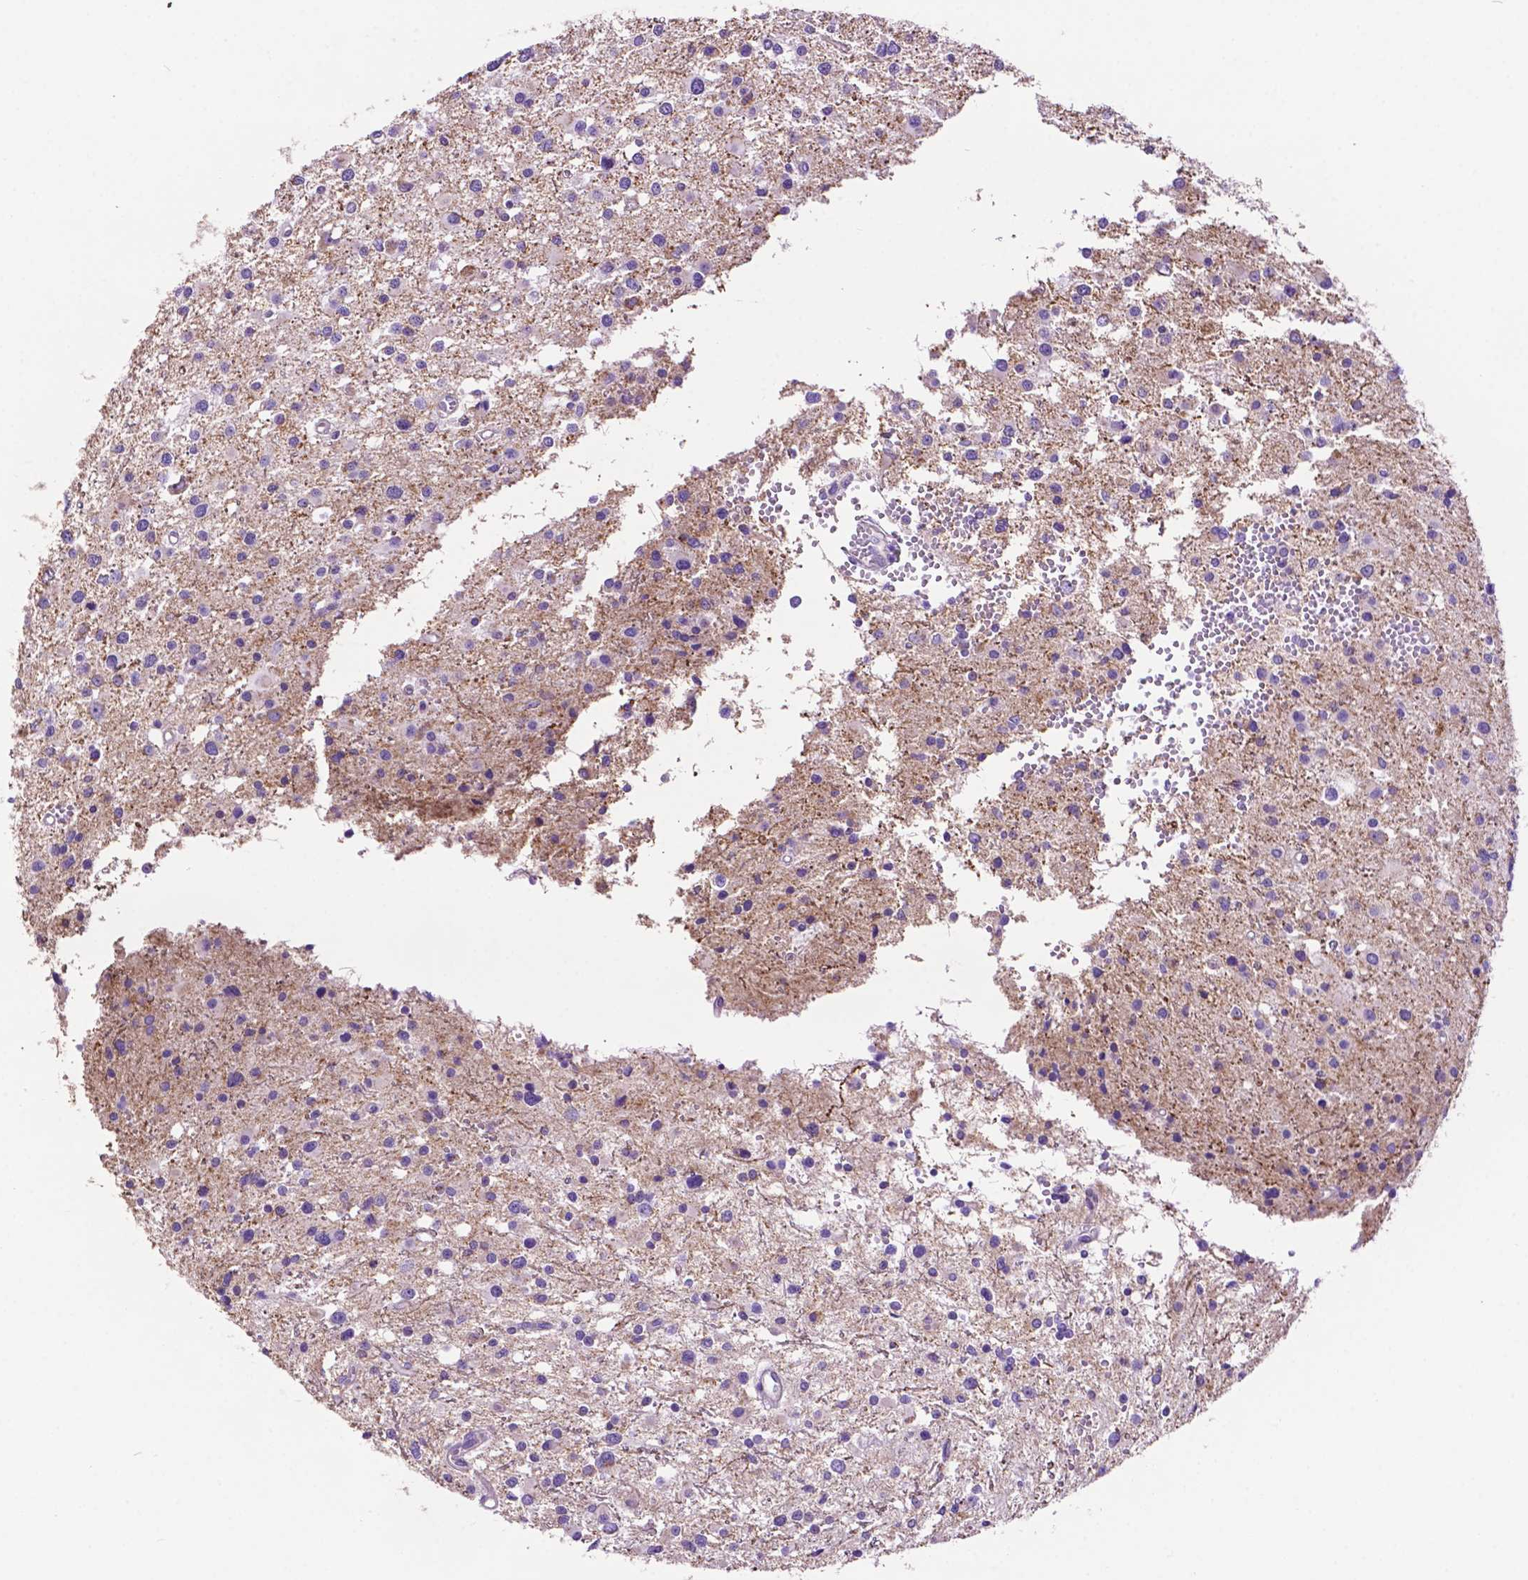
{"staining": {"intensity": "negative", "quantity": "none", "location": "none"}, "tissue": "glioma", "cell_type": "Tumor cells", "image_type": "cancer", "snomed": [{"axis": "morphology", "description": "Glioma, malignant, High grade"}, {"axis": "topography", "description": "Brain"}], "caption": "Immunohistochemistry (IHC) micrograph of neoplastic tissue: high-grade glioma (malignant) stained with DAB (3,3'-diaminobenzidine) reveals no significant protein staining in tumor cells.", "gene": "PHYHIP", "patient": {"sex": "male", "age": 54}}